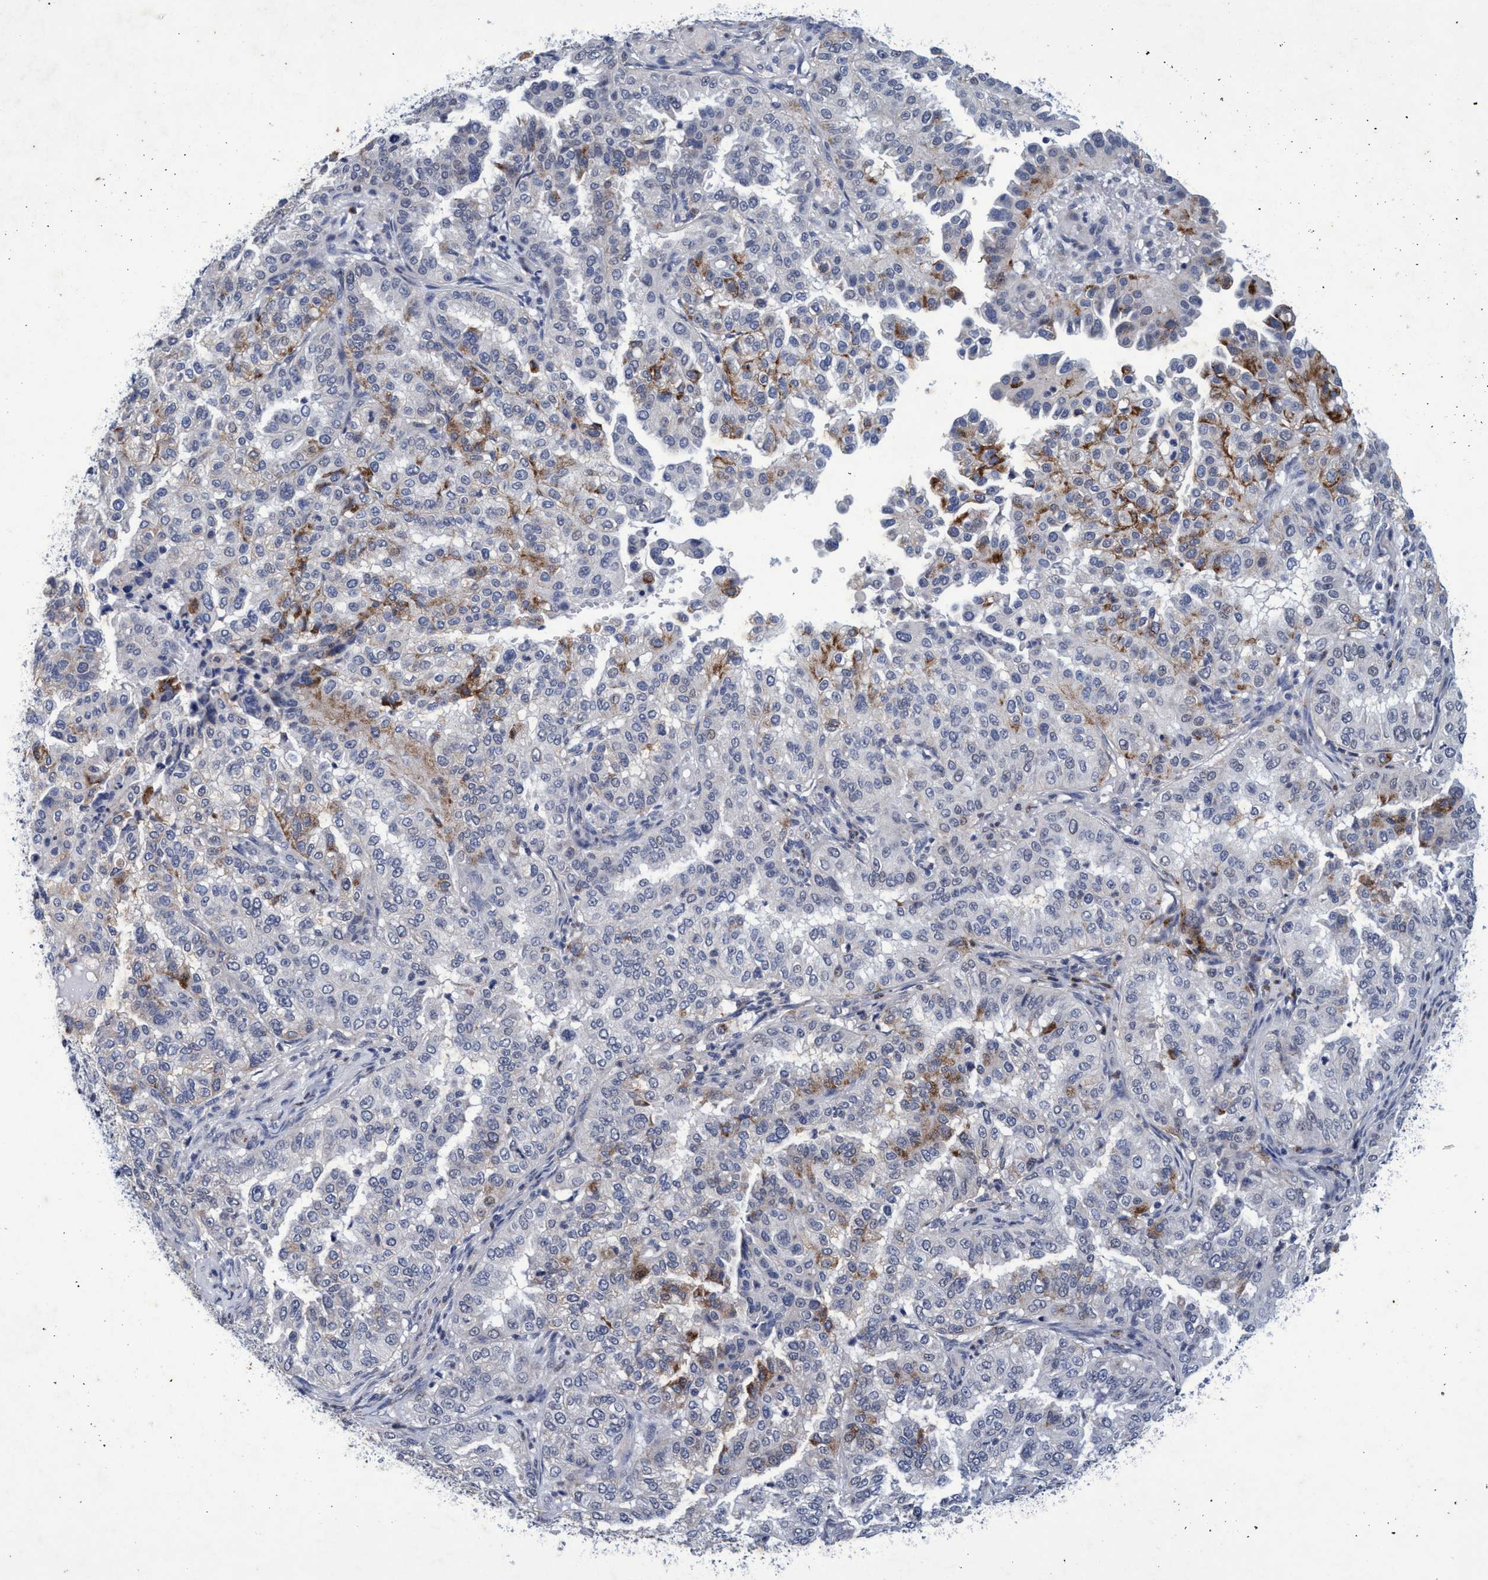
{"staining": {"intensity": "moderate", "quantity": "<25%", "location": "cytoplasmic/membranous"}, "tissue": "endometrial cancer", "cell_type": "Tumor cells", "image_type": "cancer", "snomed": [{"axis": "morphology", "description": "Adenocarcinoma, NOS"}, {"axis": "topography", "description": "Endometrium"}], "caption": "Protein expression by IHC demonstrates moderate cytoplasmic/membranous expression in about <25% of tumor cells in adenocarcinoma (endometrial).", "gene": "GRB14", "patient": {"sex": "female", "age": 85}}